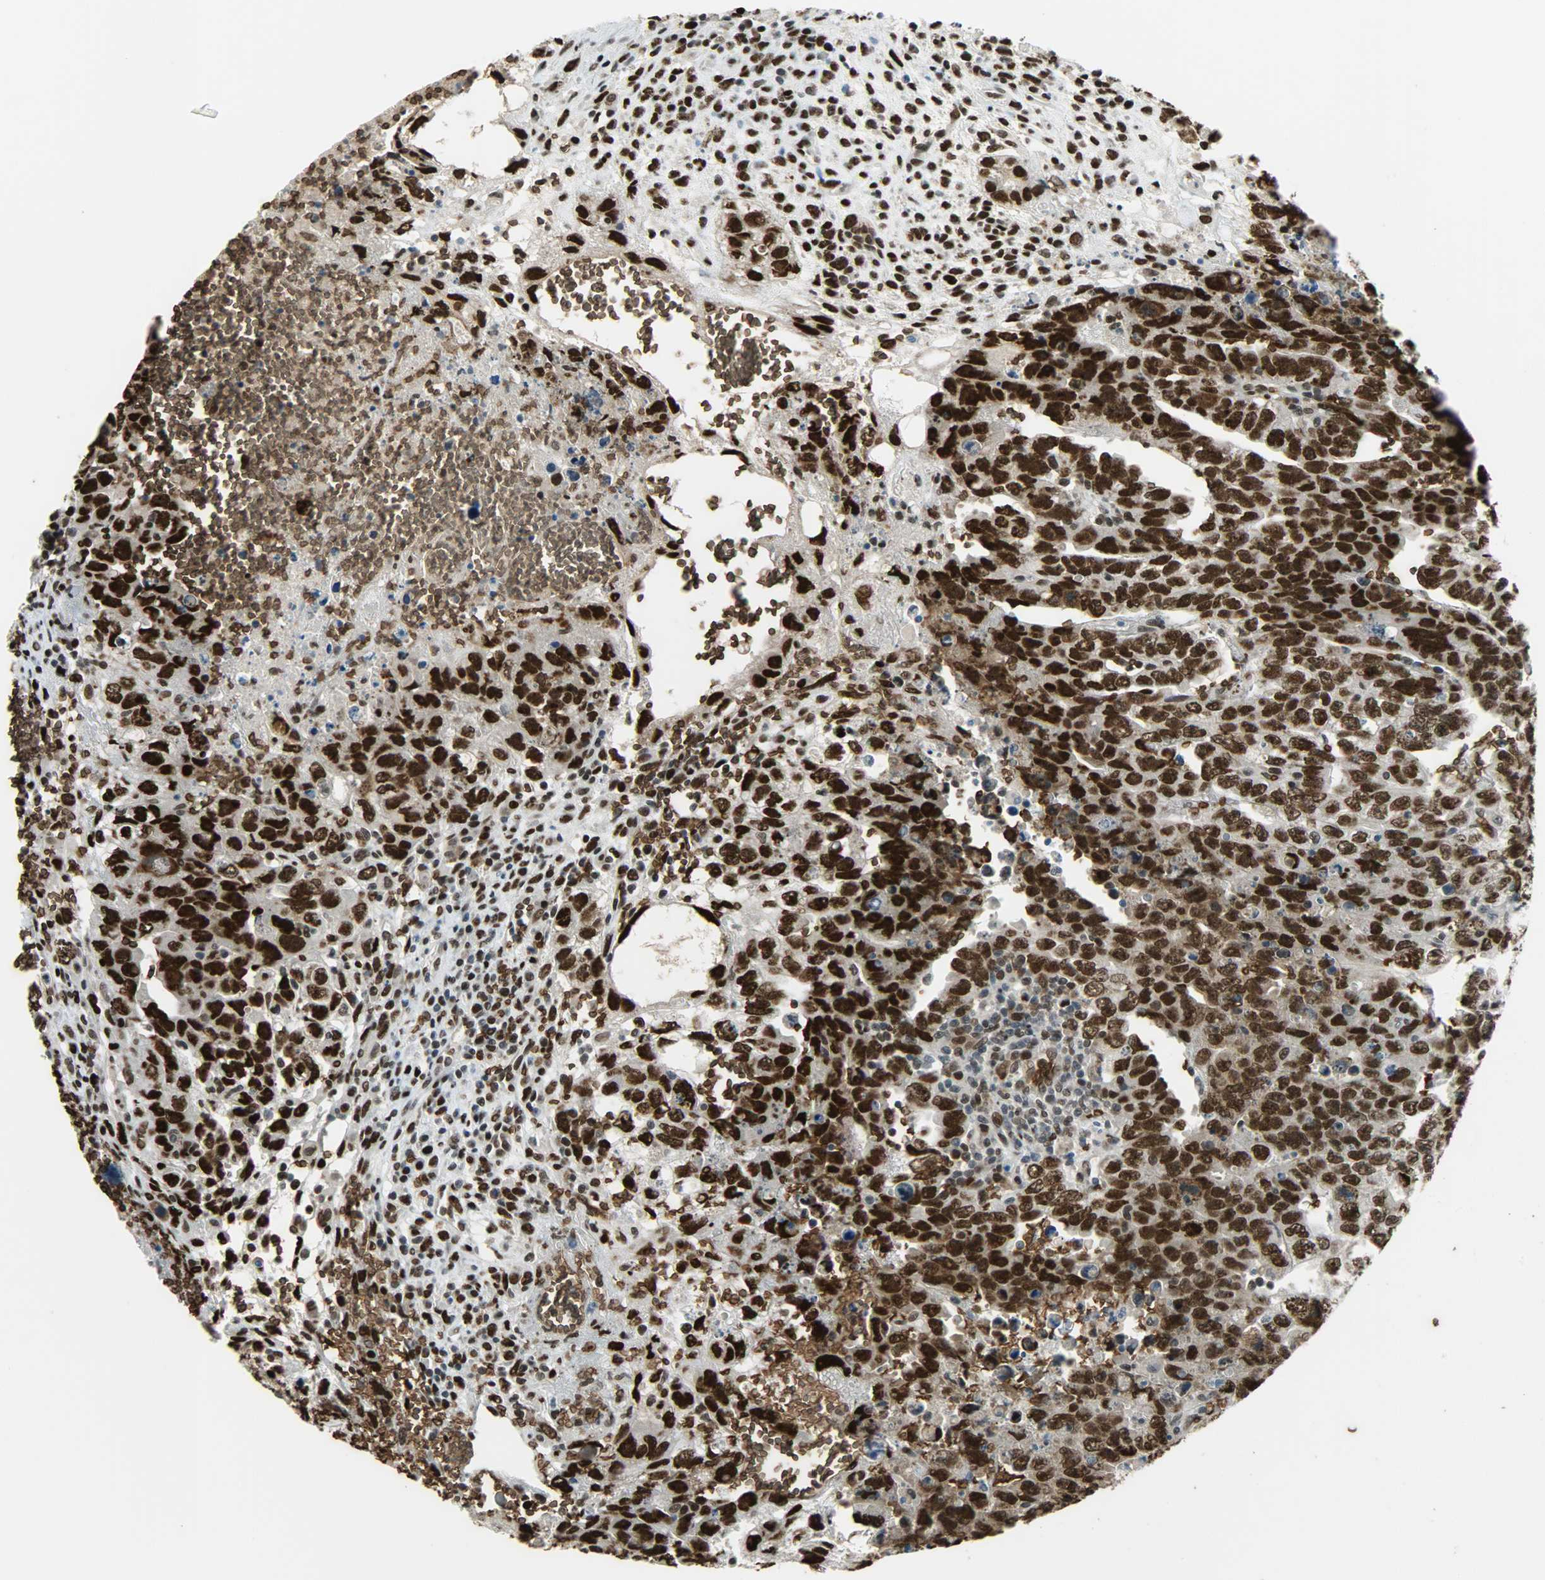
{"staining": {"intensity": "strong", "quantity": ">75%", "location": "cytoplasmic/membranous,nuclear"}, "tissue": "testis cancer", "cell_type": "Tumor cells", "image_type": "cancer", "snomed": [{"axis": "morphology", "description": "Carcinoma, Embryonal, NOS"}, {"axis": "topography", "description": "Testis"}], "caption": "Human testis cancer stained with a protein marker shows strong staining in tumor cells.", "gene": "SNAI1", "patient": {"sex": "male", "age": 28}}